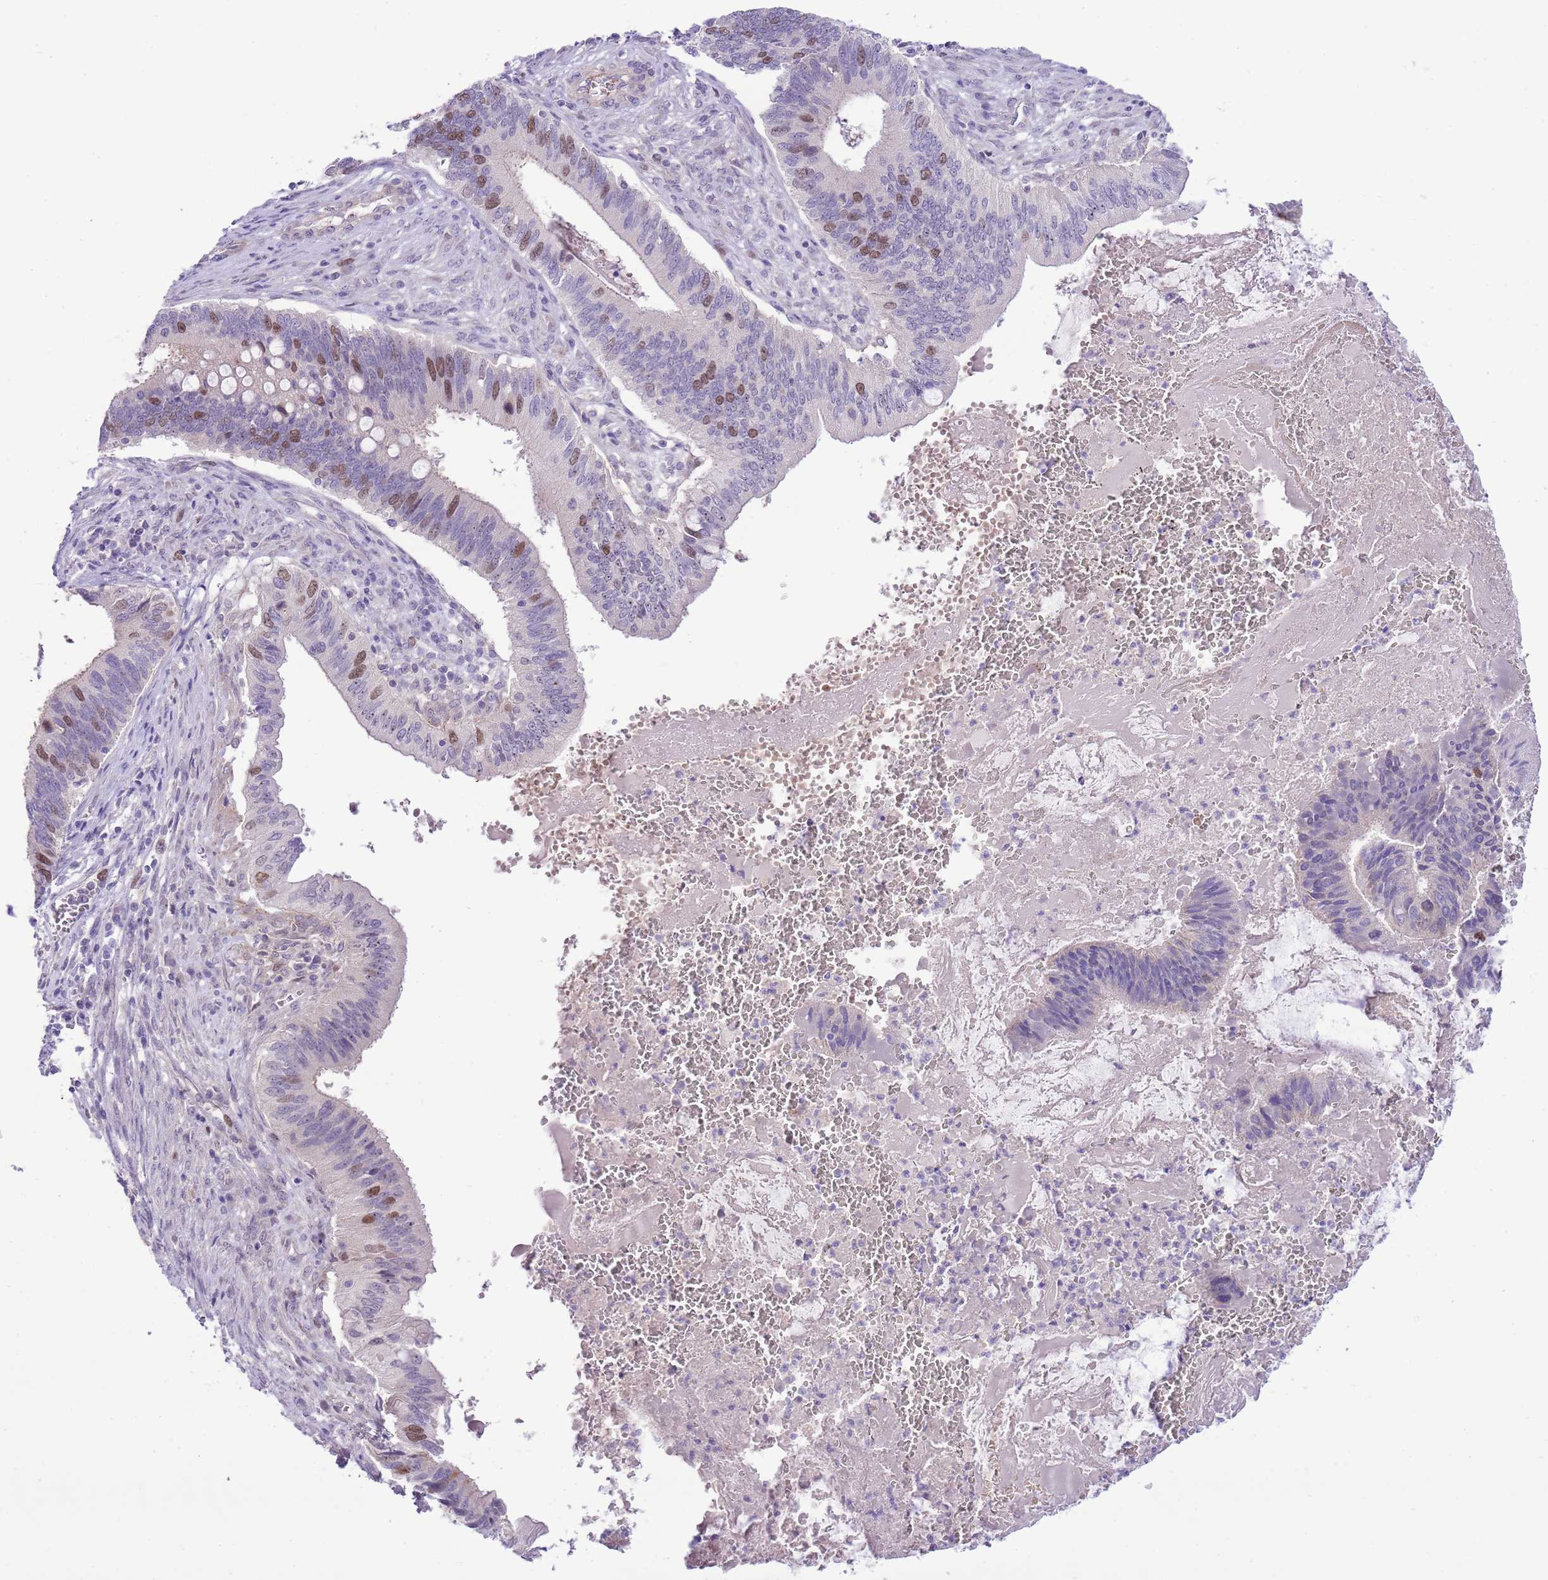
{"staining": {"intensity": "moderate", "quantity": "25%-75%", "location": "nuclear"}, "tissue": "cervical cancer", "cell_type": "Tumor cells", "image_type": "cancer", "snomed": [{"axis": "morphology", "description": "Adenocarcinoma, NOS"}, {"axis": "topography", "description": "Cervix"}], "caption": "Cervical adenocarcinoma tissue reveals moderate nuclear staining in approximately 25%-75% of tumor cells, visualized by immunohistochemistry.", "gene": "FBRSL1", "patient": {"sex": "female", "age": 42}}